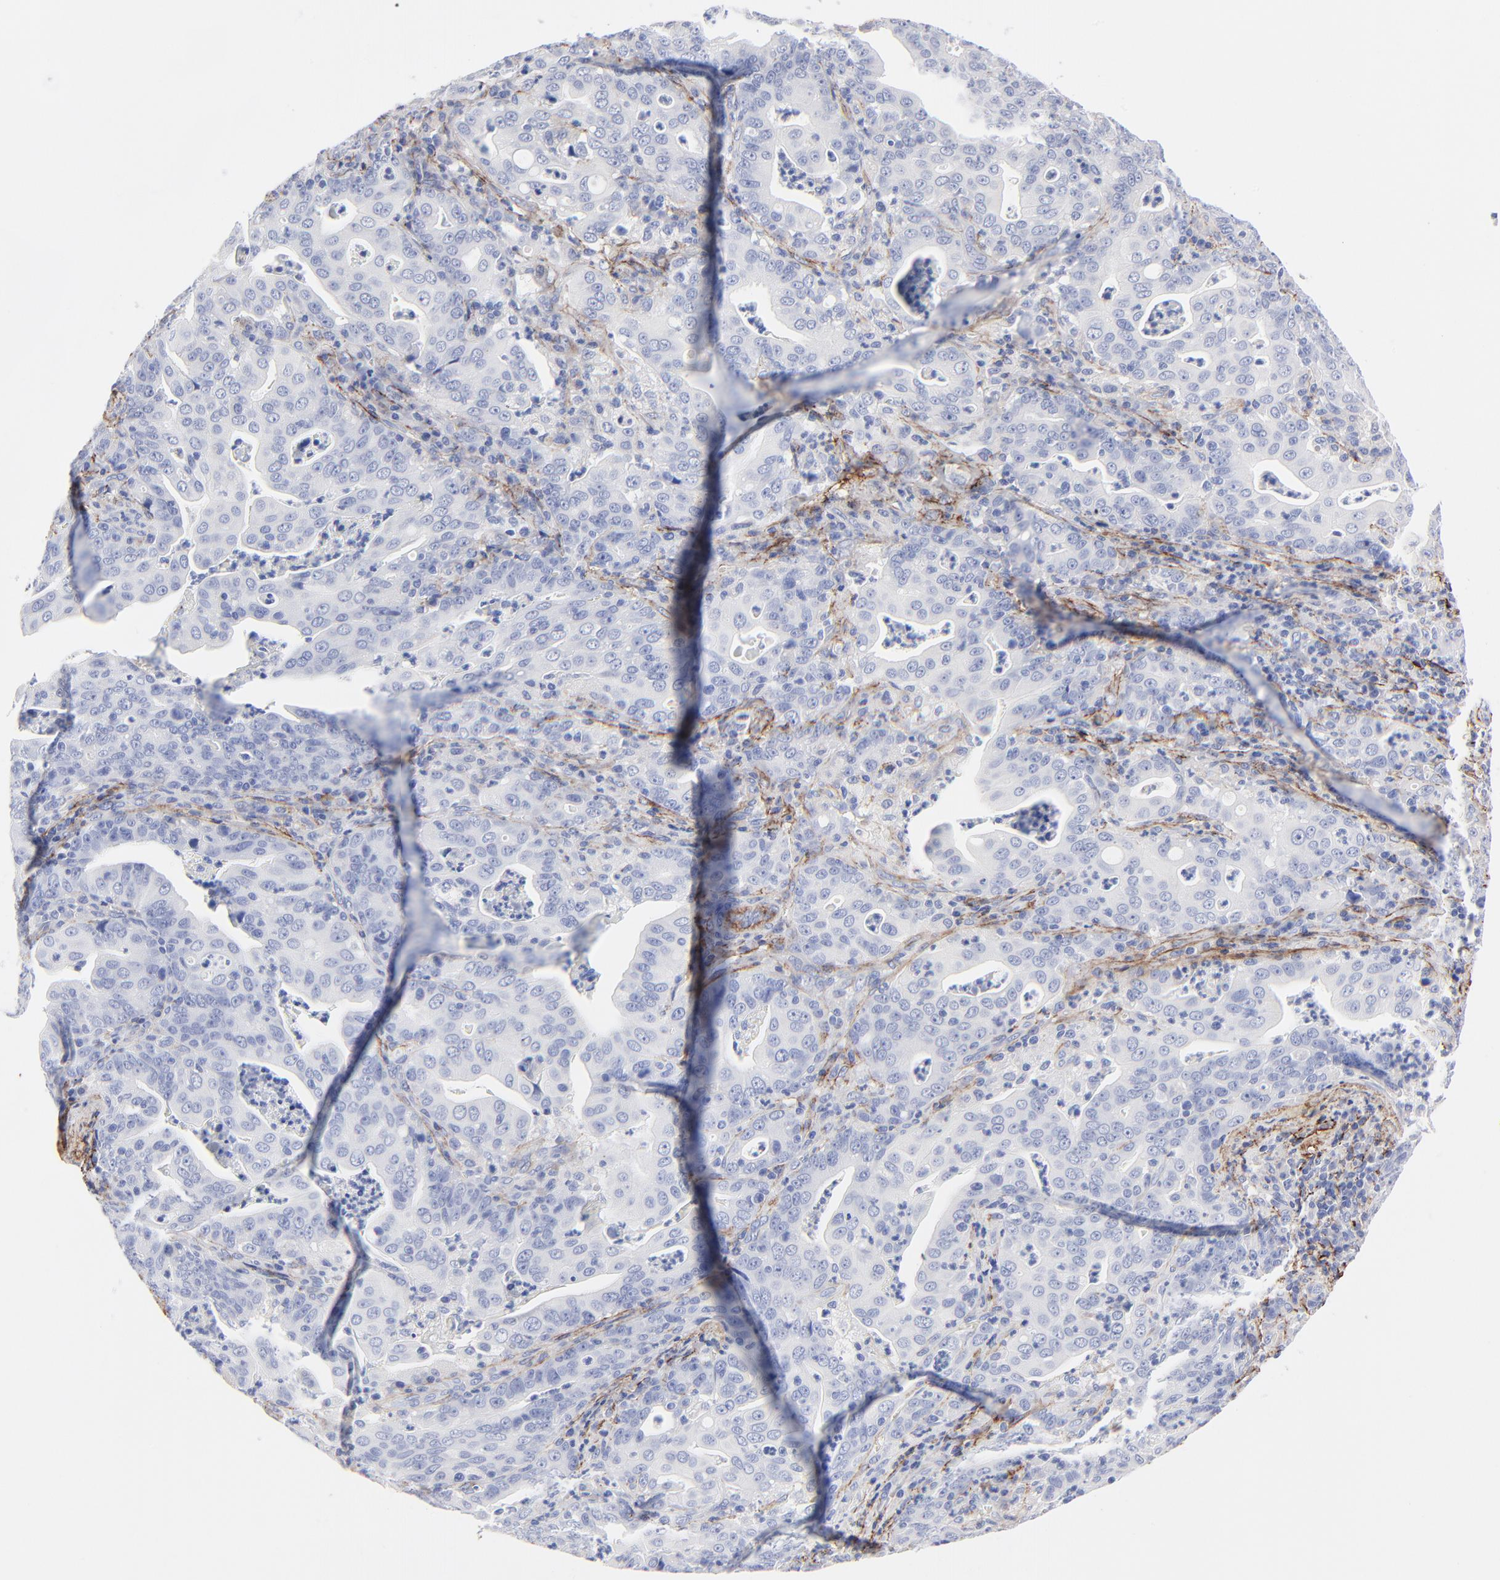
{"staining": {"intensity": "negative", "quantity": "none", "location": "none"}, "tissue": "stomach cancer", "cell_type": "Tumor cells", "image_type": "cancer", "snomed": [{"axis": "morphology", "description": "Adenocarcinoma, NOS"}, {"axis": "topography", "description": "Stomach, upper"}], "caption": "Tumor cells are negative for protein expression in human adenocarcinoma (stomach).", "gene": "FBLN2", "patient": {"sex": "female", "age": 50}}